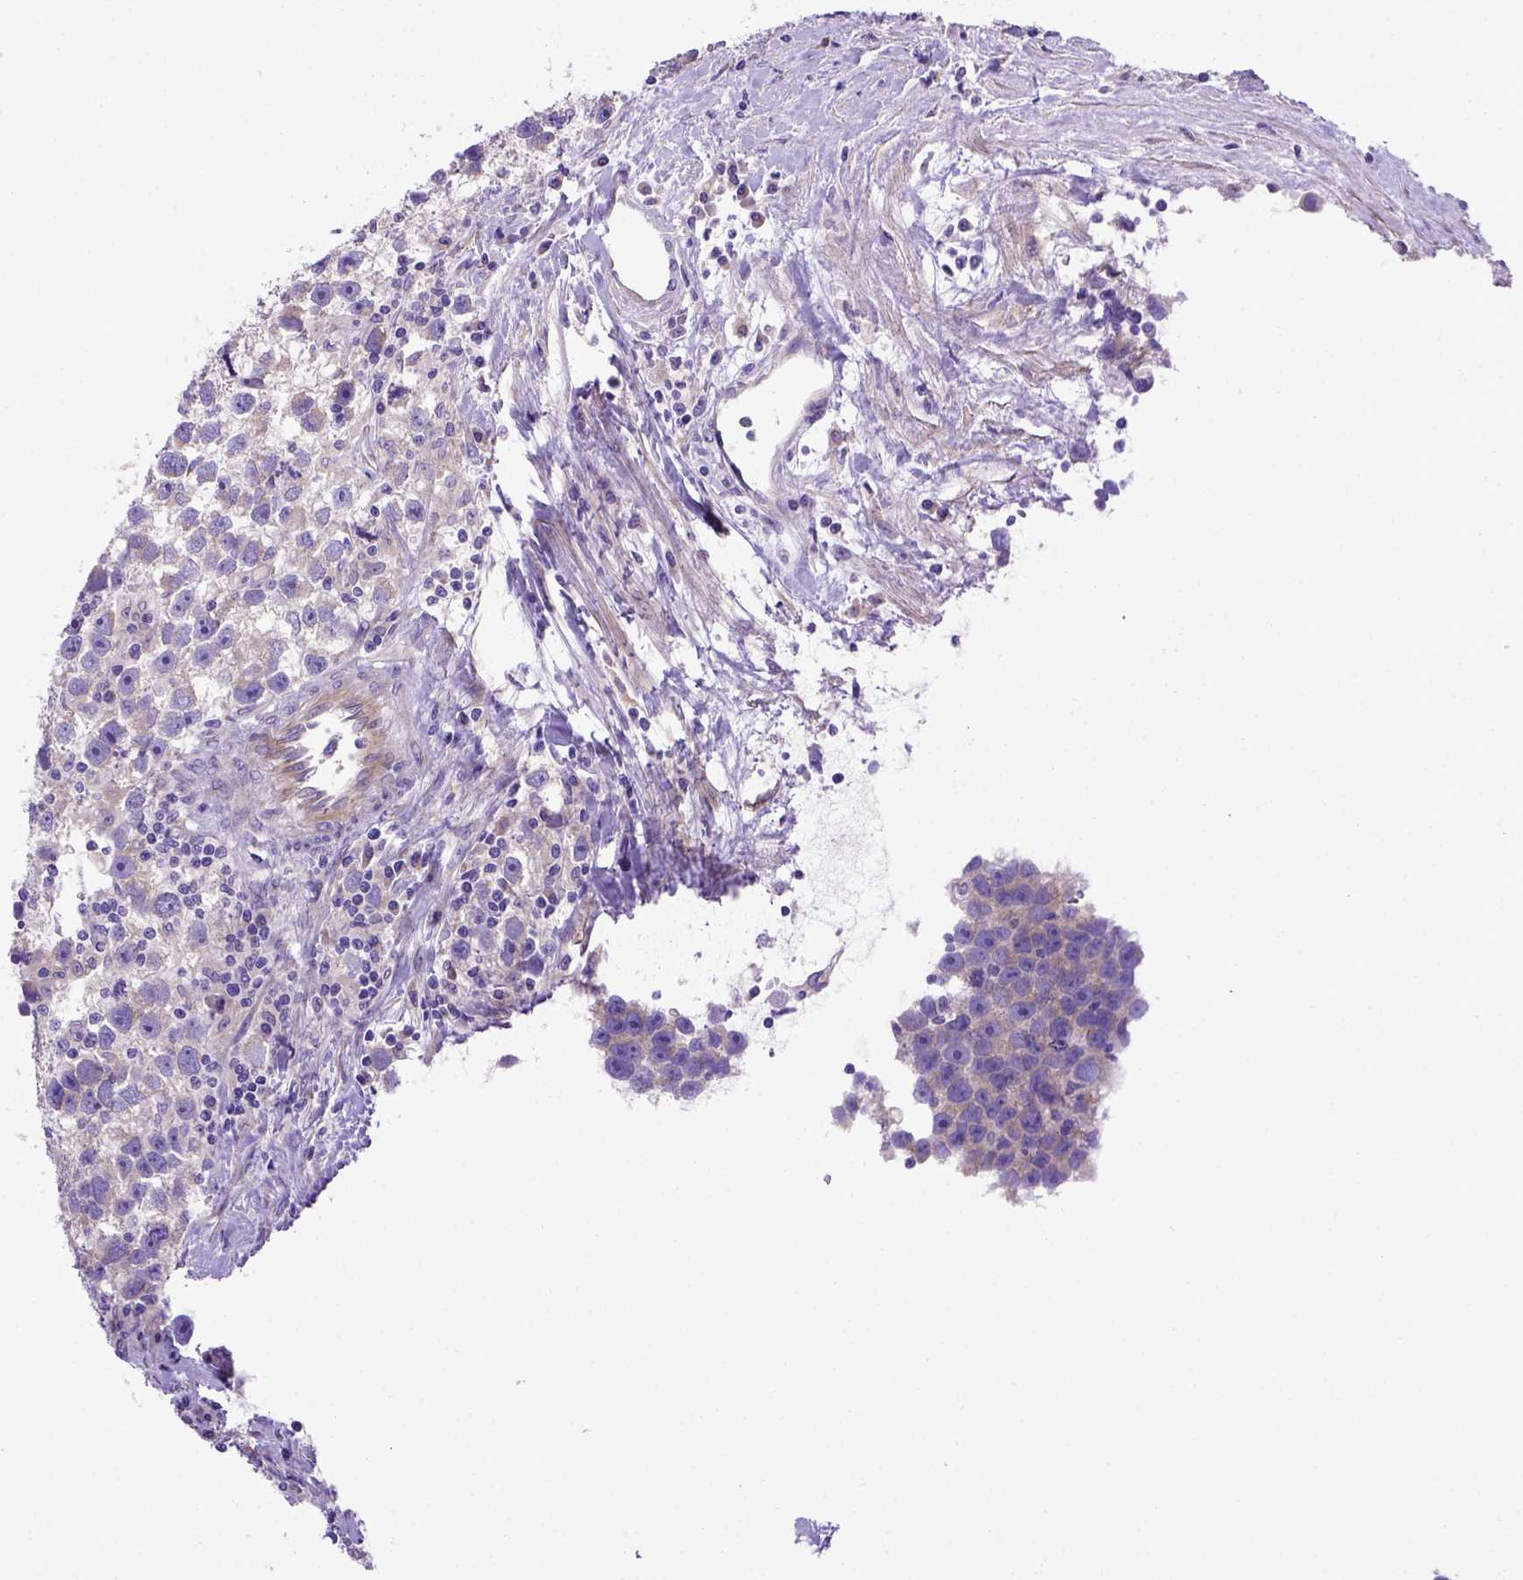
{"staining": {"intensity": "negative", "quantity": "none", "location": "none"}, "tissue": "testis cancer", "cell_type": "Tumor cells", "image_type": "cancer", "snomed": [{"axis": "morphology", "description": "Seminoma, NOS"}, {"axis": "topography", "description": "Testis"}], "caption": "Immunohistochemistry of human seminoma (testis) reveals no staining in tumor cells.", "gene": "ADAM12", "patient": {"sex": "male", "age": 43}}